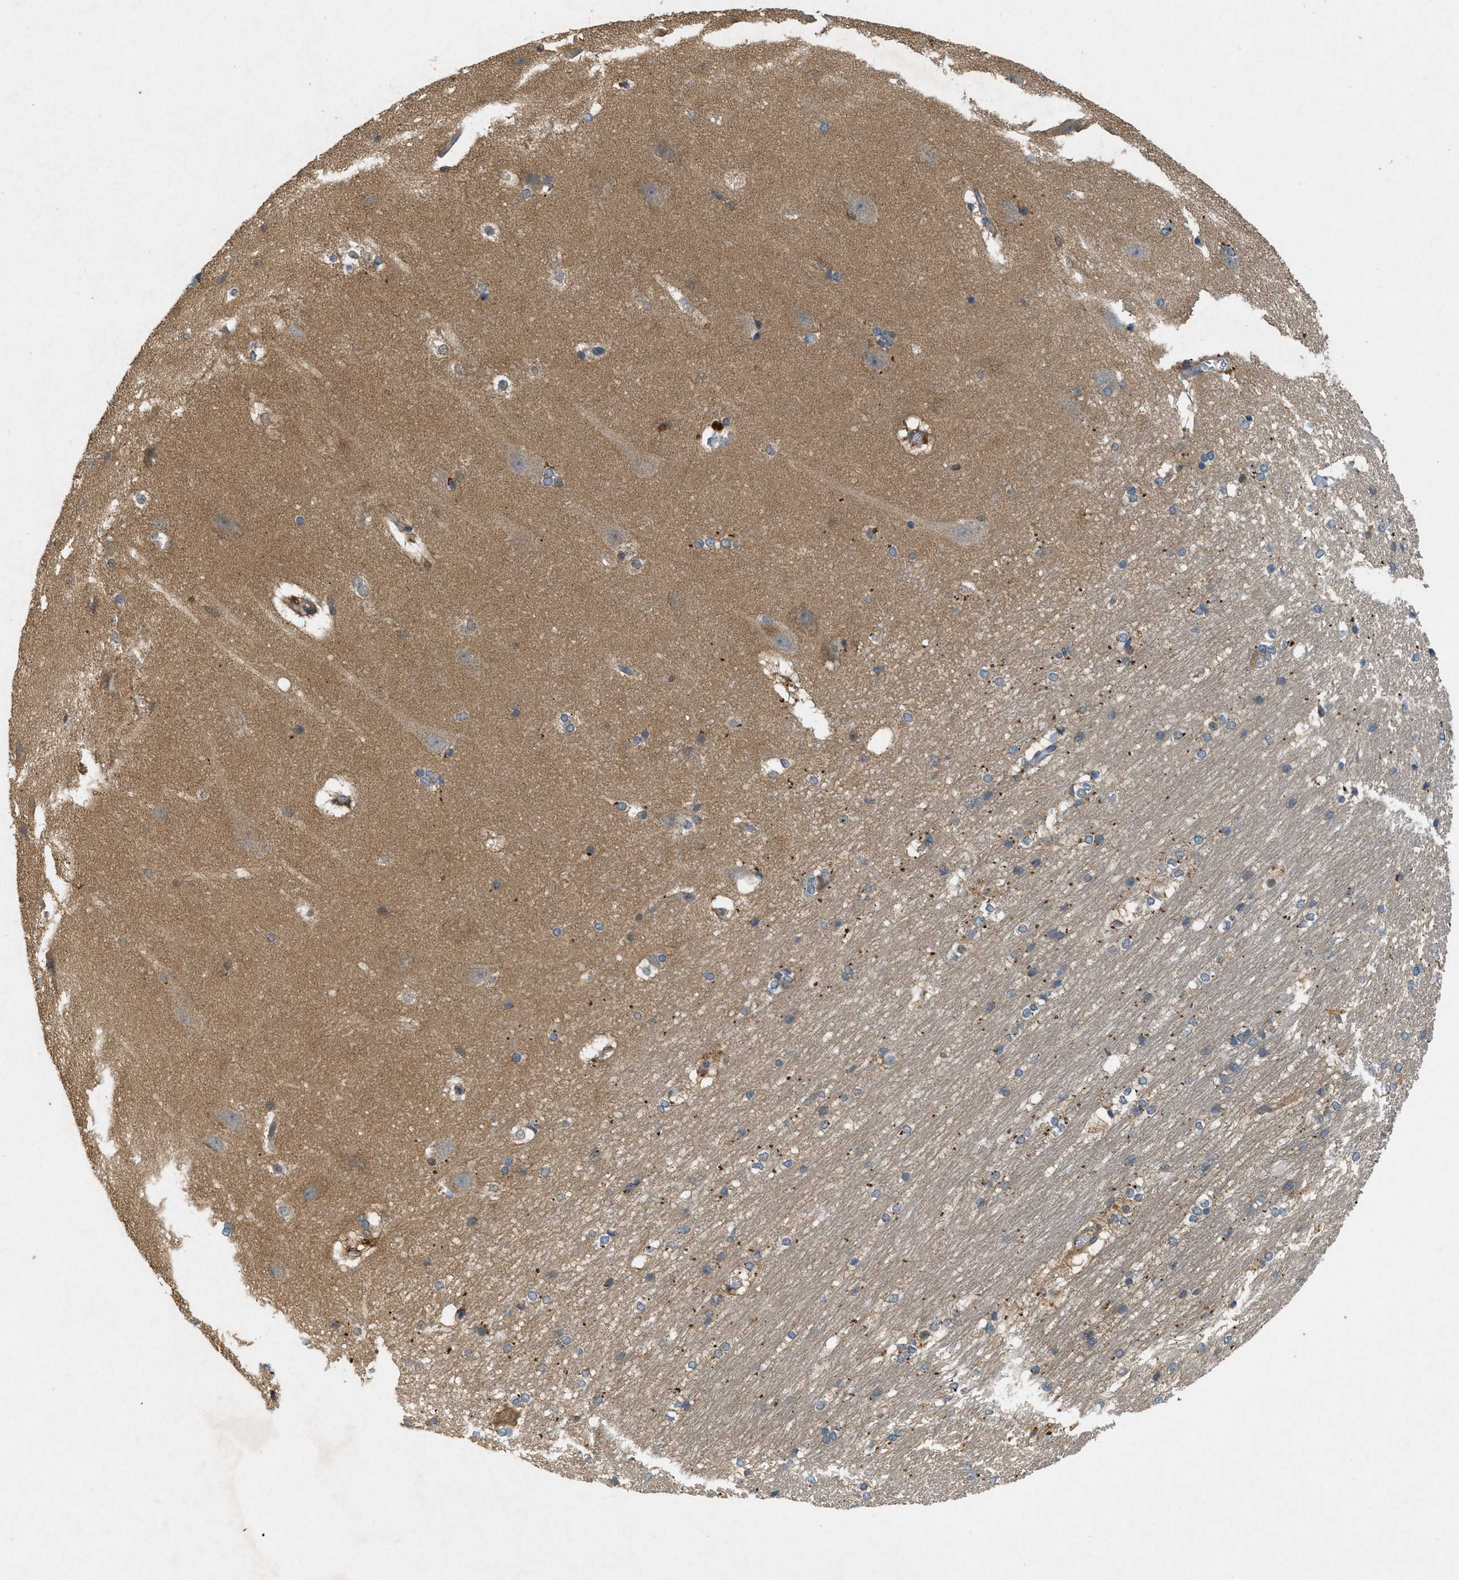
{"staining": {"intensity": "weak", "quantity": "<25%", "location": "cytoplasmic/membranous"}, "tissue": "hippocampus", "cell_type": "Glial cells", "image_type": "normal", "snomed": [{"axis": "morphology", "description": "Normal tissue, NOS"}, {"axis": "topography", "description": "Hippocampus"}], "caption": "Immunohistochemistry (IHC) image of normal hippocampus stained for a protein (brown), which shows no positivity in glial cells.", "gene": "ADCY6", "patient": {"sex": "female", "age": 19}}